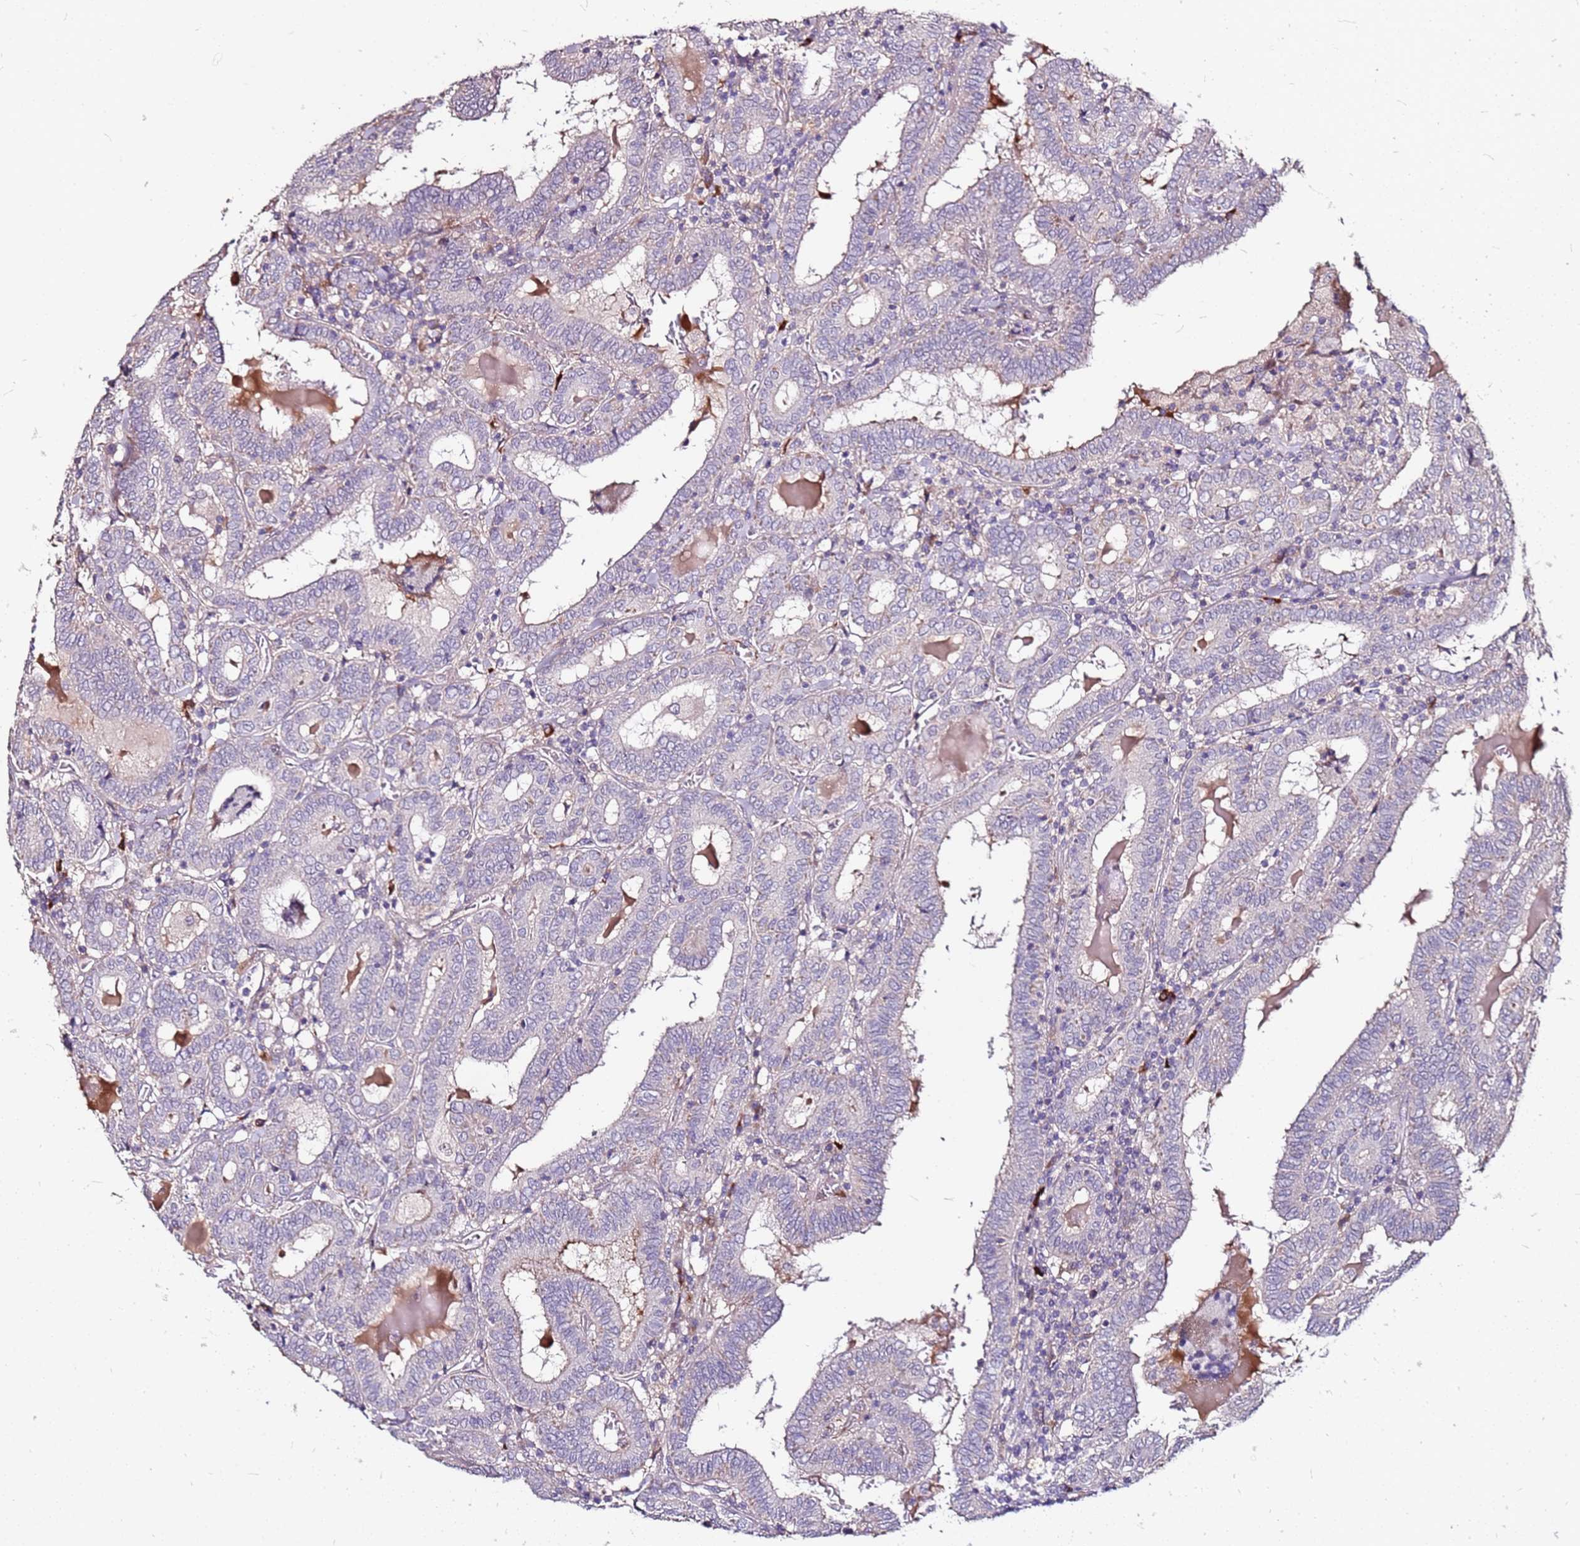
{"staining": {"intensity": "weak", "quantity": "<25%", "location": "cytoplasmic/membranous"}, "tissue": "thyroid cancer", "cell_type": "Tumor cells", "image_type": "cancer", "snomed": [{"axis": "morphology", "description": "Papillary adenocarcinoma, NOS"}, {"axis": "topography", "description": "Thyroid gland"}], "caption": "Tumor cells are negative for protein expression in human thyroid papillary adenocarcinoma.", "gene": "DCDC2C", "patient": {"sex": "female", "age": 72}}